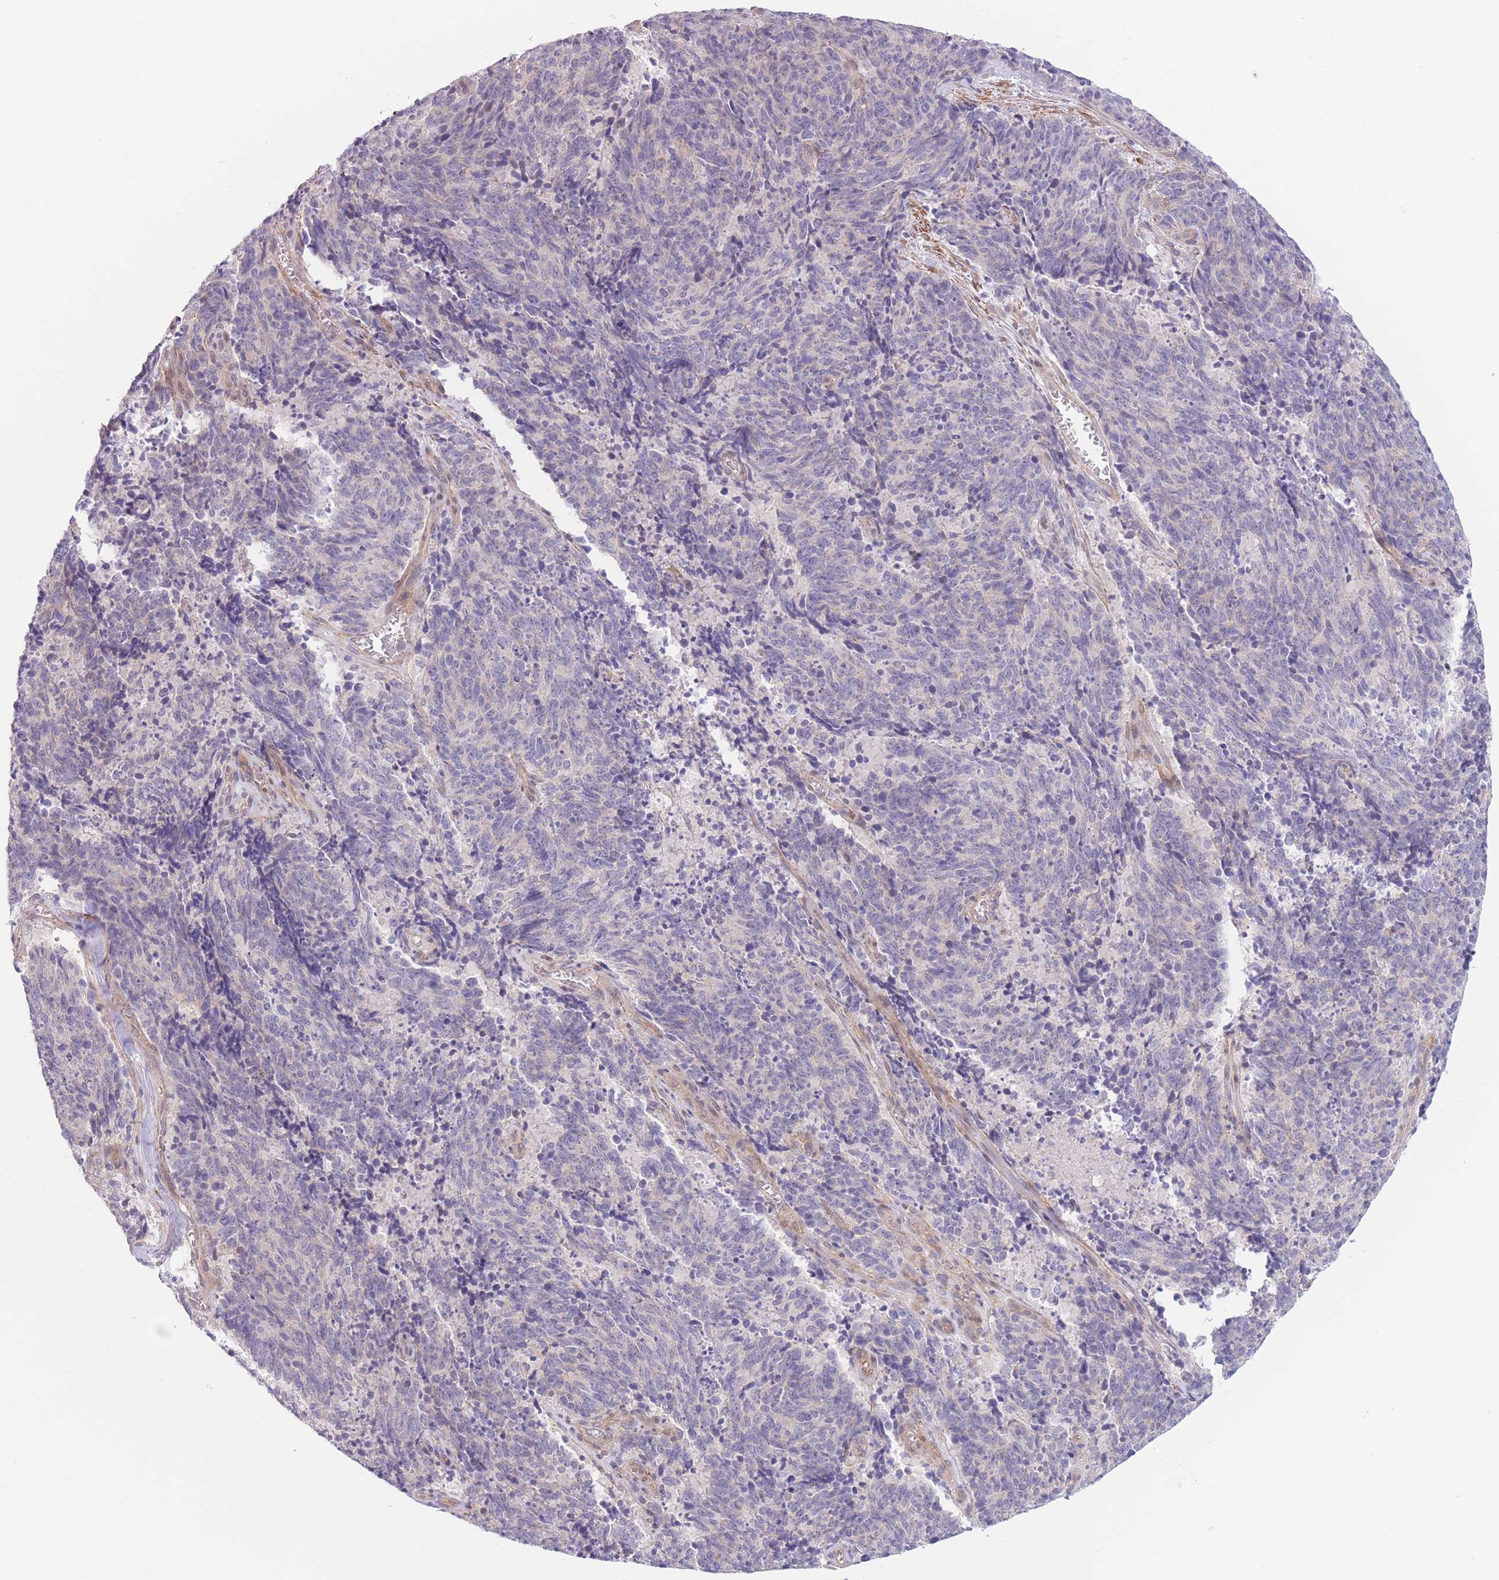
{"staining": {"intensity": "negative", "quantity": "none", "location": "none"}, "tissue": "cervical cancer", "cell_type": "Tumor cells", "image_type": "cancer", "snomed": [{"axis": "morphology", "description": "Squamous cell carcinoma, NOS"}, {"axis": "topography", "description": "Cervix"}], "caption": "Photomicrograph shows no significant protein expression in tumor cells of cervical cancer (squamous cell carcinoma).", "gene": "C9orf152", "patient": {"sex": "female", "age": 29}}